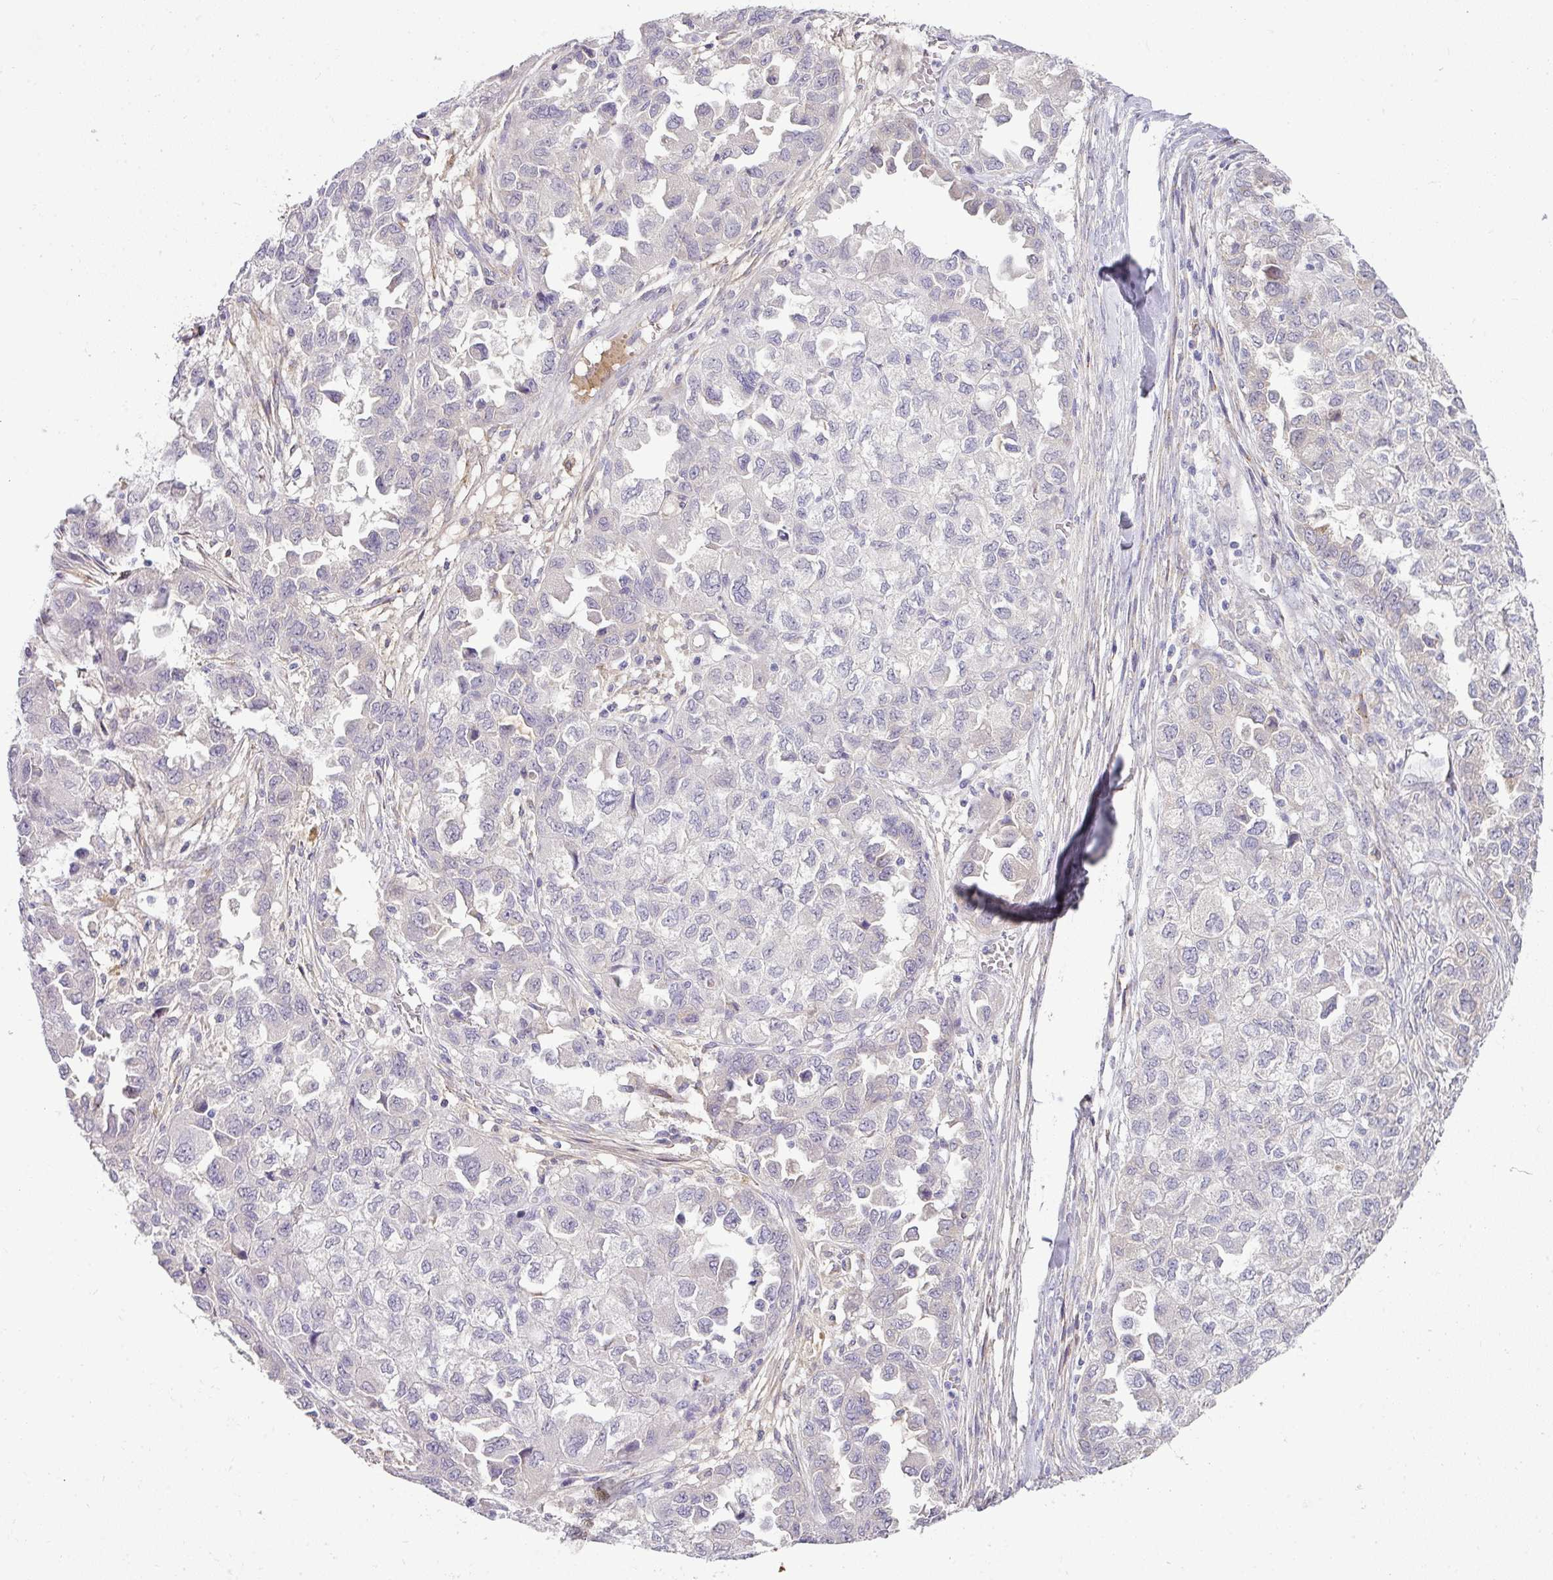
{"staining": {"intensity": "negative", "quantity": "none", "location": "none"}, "tissue": "ovarian cancer", "cell_type": "Tumor cells", "image_type": "cancer", "snomed": [{"axis": "morphology", "description": "Cystadenocarcinoma, serous, NOS"}, {"axis": "topography", "description": "Ovary"}], "caption": "A photomicrograph of ovarian serous cystadenocarcinoma stained for a protein shows no brown staining in tumor cells.", "gene": "FGF17", "patient": {"sex": "female", "age": 84}}